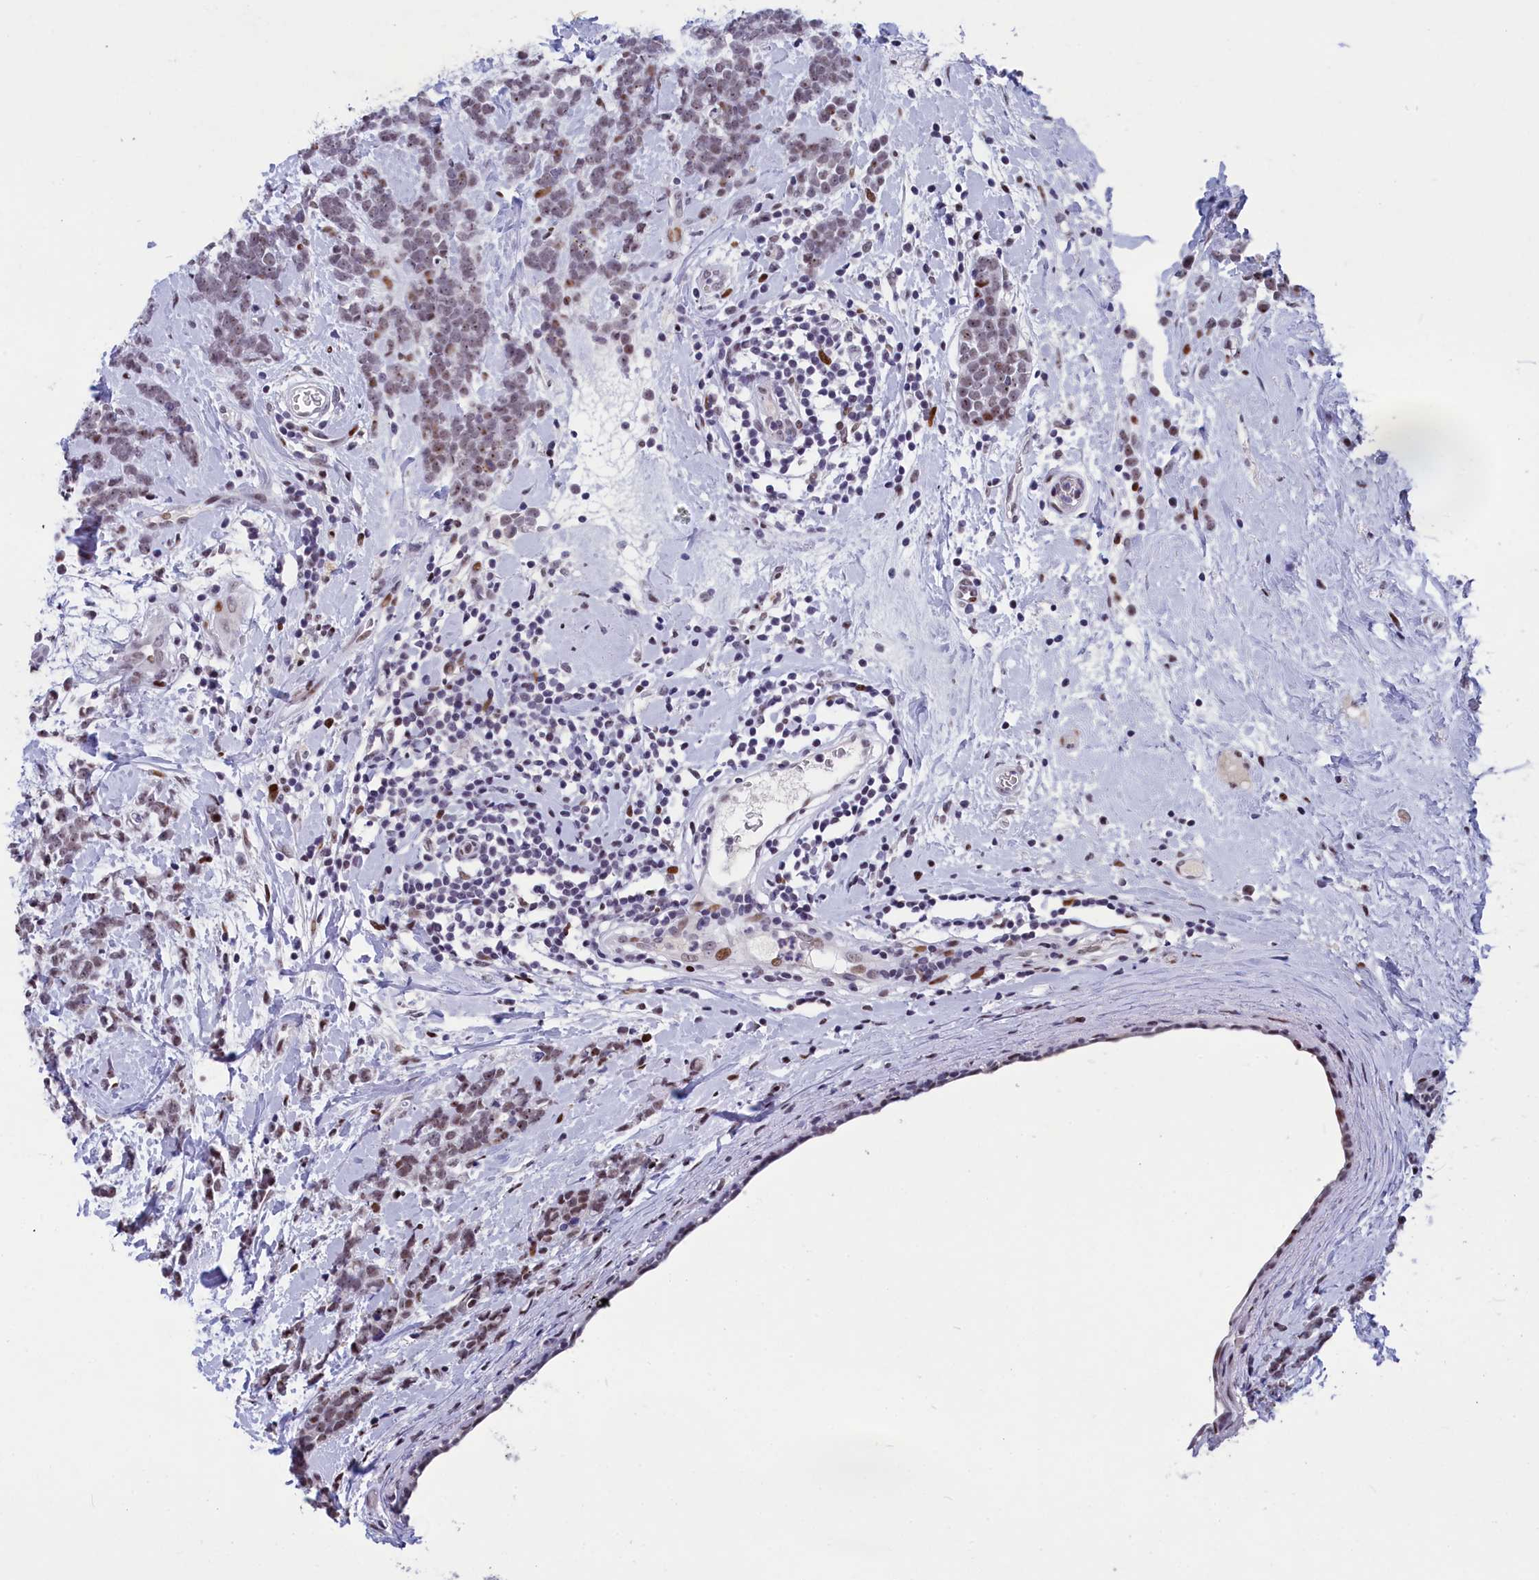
{"staining": {"intensity": "weak", "quantity": "<25%", "location": "nuclear"}, "tissue": "breast cancer", "cell_type": "Tumor cells", "image_type": "cancer", "snomed": [{"axis": "morphology", "description": "Lobular carcinoma"}, {"axis": "topography", "description": "Breast"}], "caption": "Immunohistochemical staining of human breast cancer (lobular carcinoma) displays no significant expression in tumor cells.", "gene": "NSA2", "patient": {"sex": "female", "age": 58}}